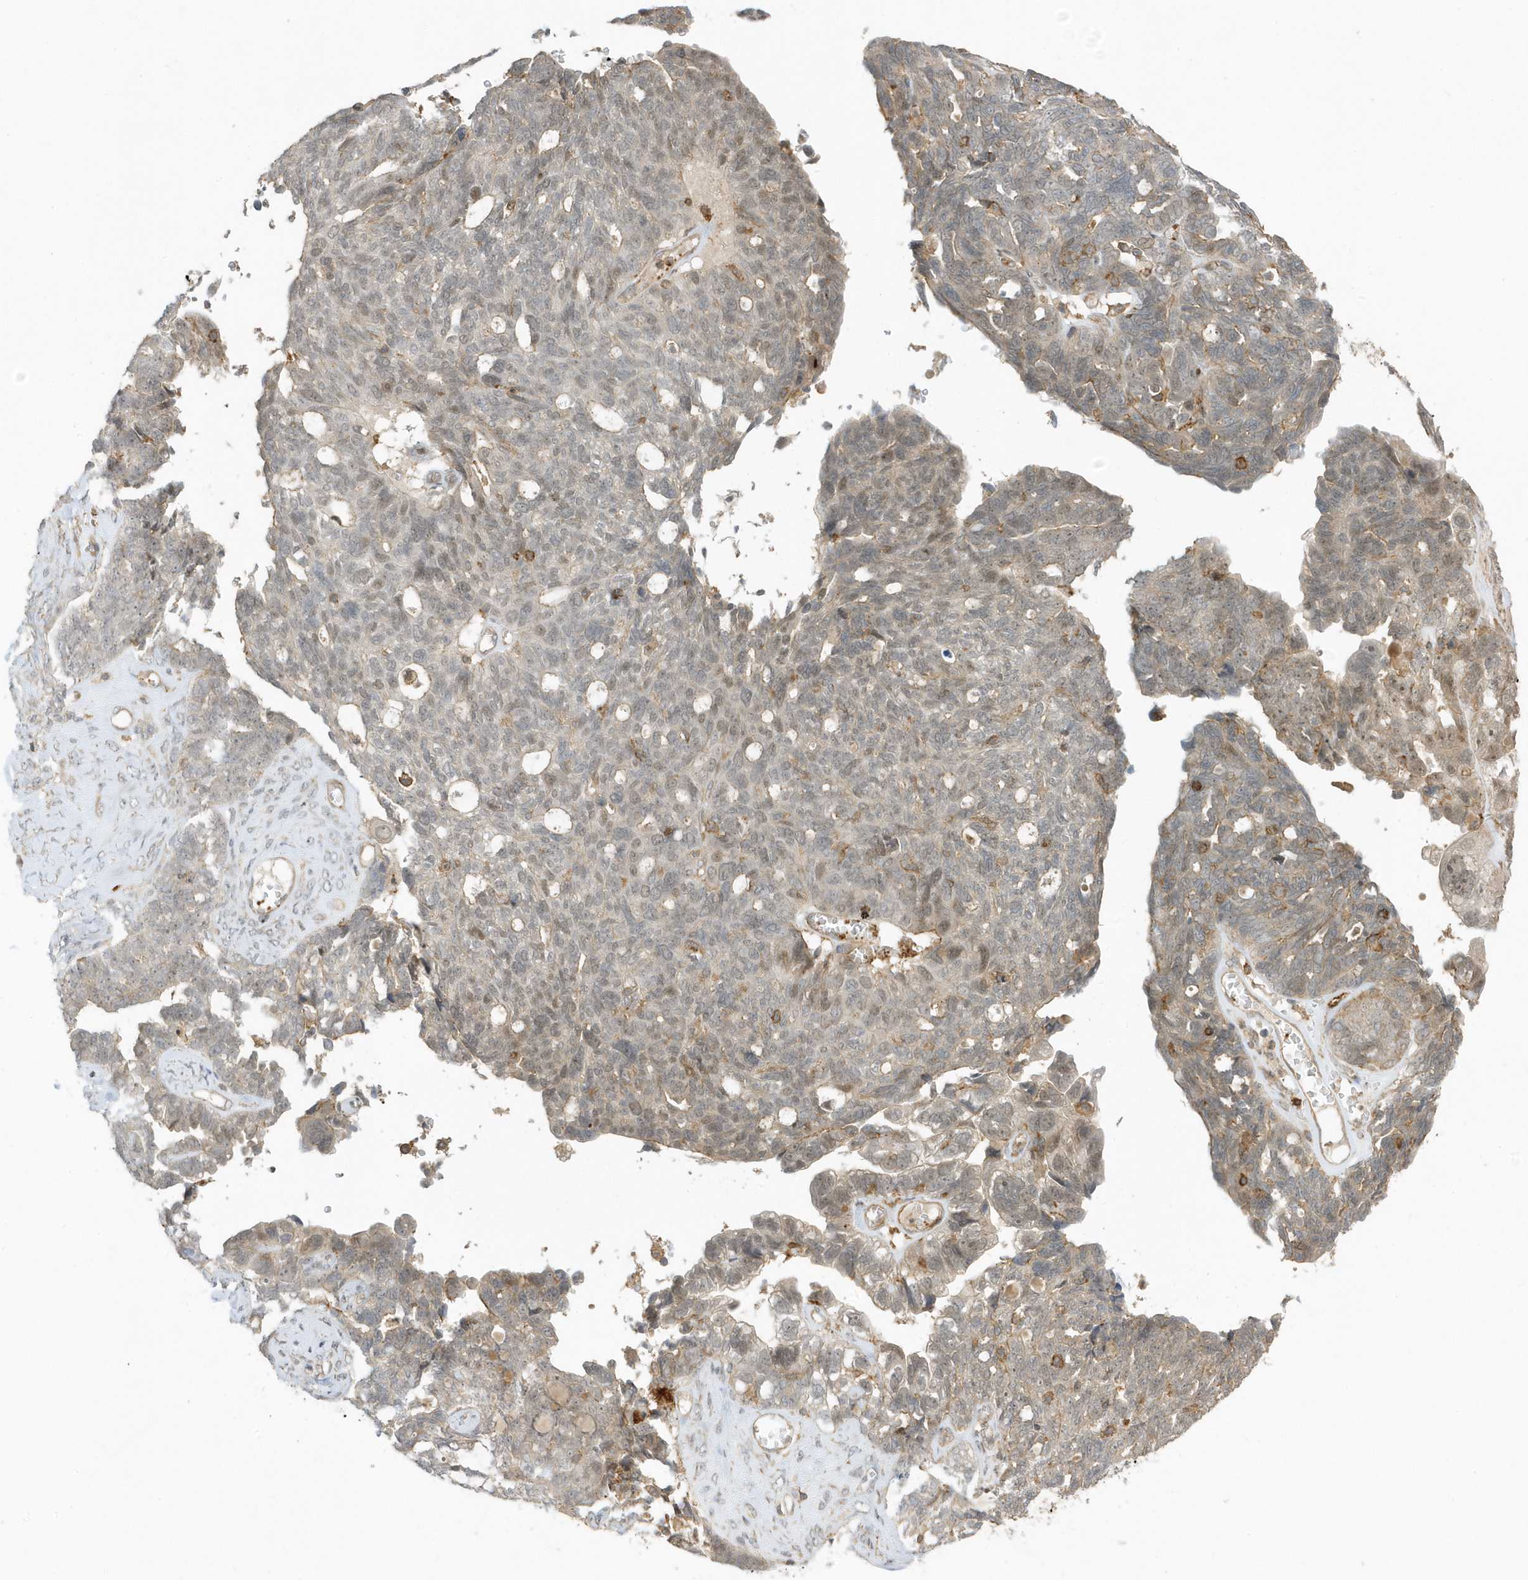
{"staining": {"intensity": "weak", "quantity": "25%-75%", "location": "cytoplasmic/membranous,nuclear"}, "tissue": "ovarian cancer", "cell_type": "Tumor cells", "image_type": "cancer", "snomed": [{"axis": "morphology", "description": "Cystadenocarcinoma, serous, NOS"}, {"axis": "topography", "description": "Ovary"}], "caption": "This is a photomicrograph of immunohistochemistry (IHC) staining of serous cystadenocarcinoma (ovarian), which shows weak staining in the cytoplasmic/membranous and nuclear of tumor cells.", "gene": "ZBTB8A", "patient": {"sex": "female", "age": 79}}